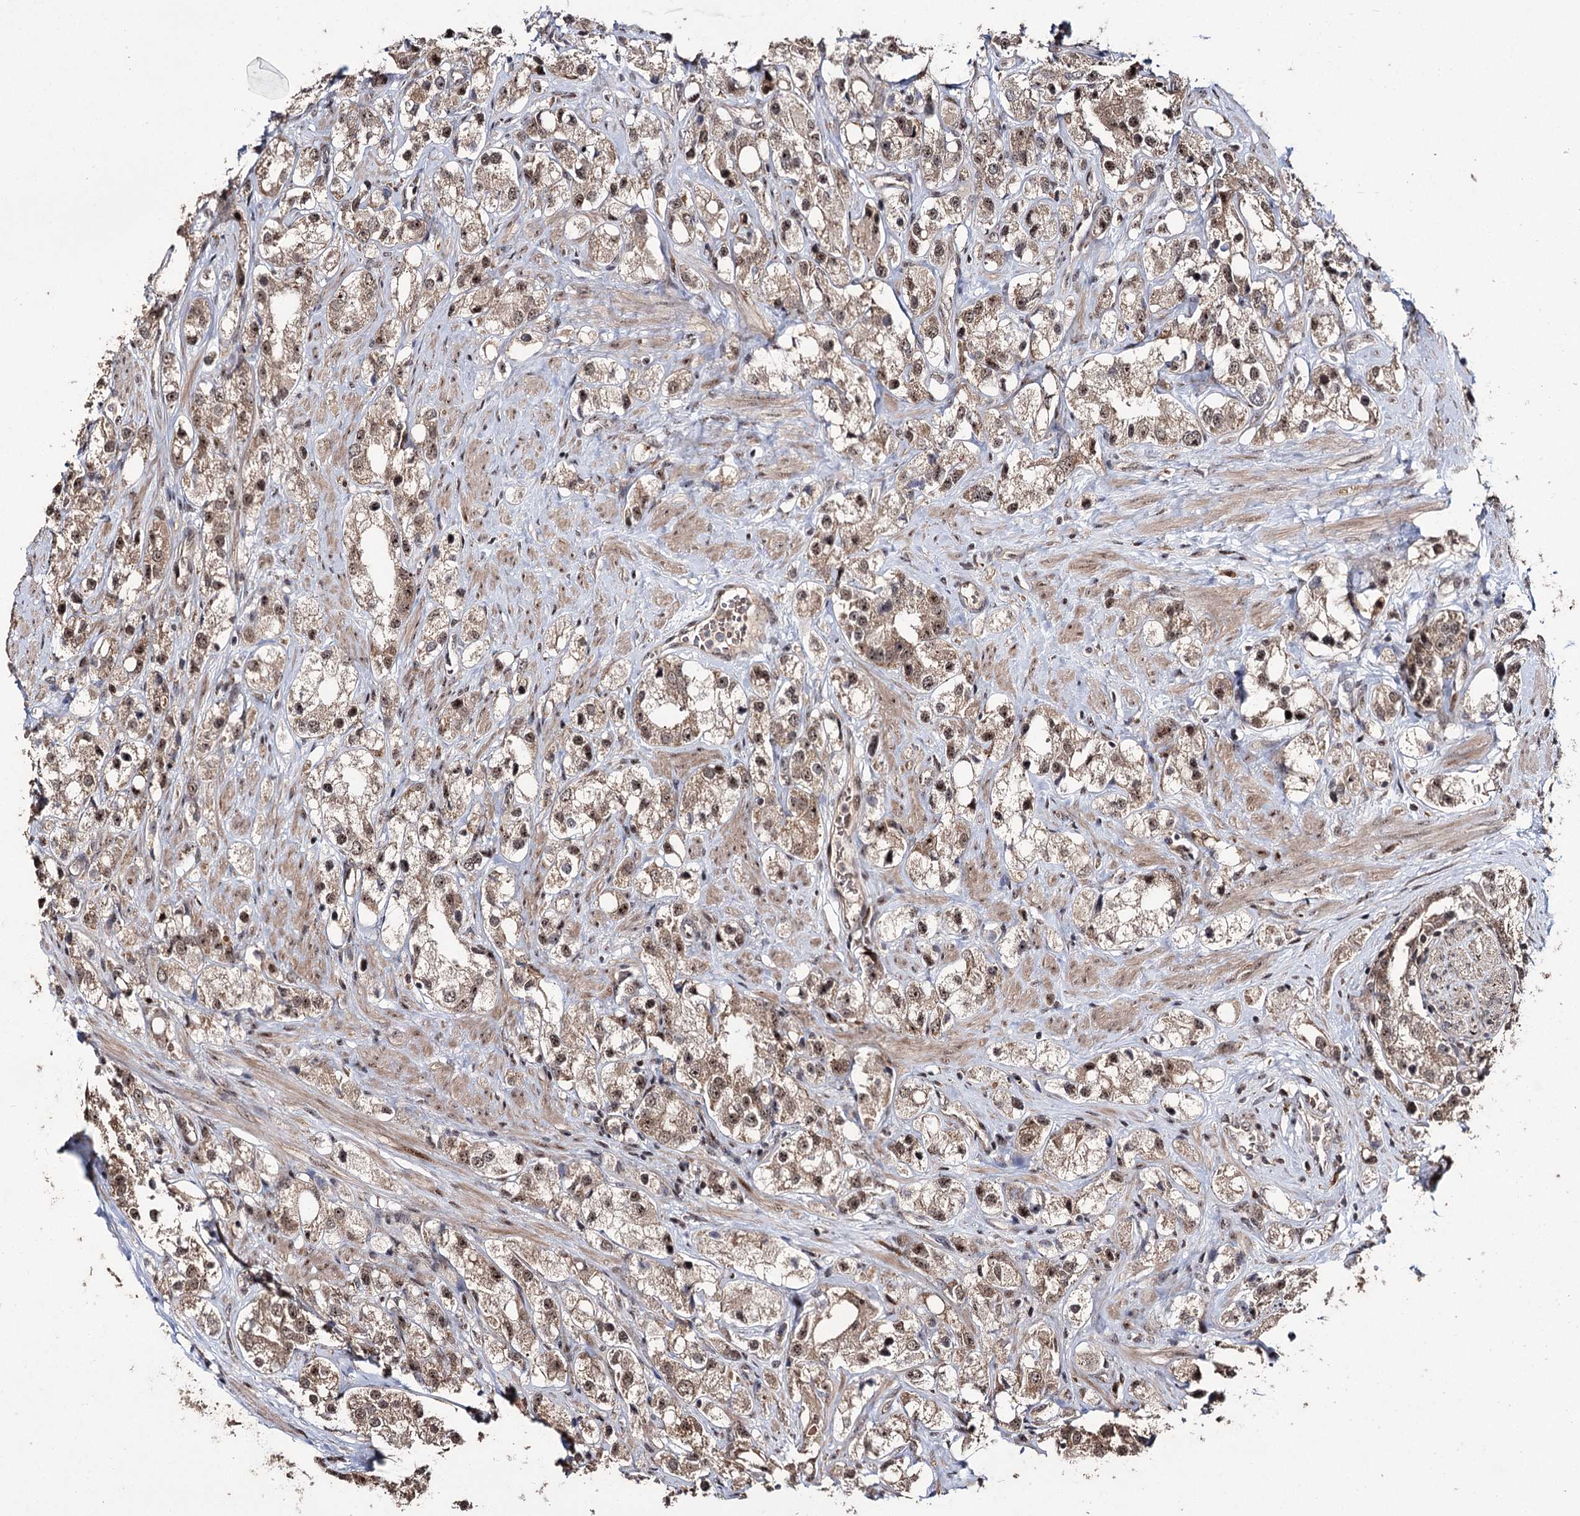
{"staining": {"intensity": "moderate", "quantity": ">75%", "location": "cytoplasmic/membranous,nuclear"}, "tissue": "prostate cancer", "cell_type": "Tumor cells", "image_type": "cancer", "snomed": [{"axis": "morphology", "description": "Adenocarcinoma, NOS"}, {"axis": "topography", "description": "Prostate"}], "caption": "A medium amount of moderate cytoplasmic/membranous and nuclear staining is identified in approximately >75% of tumor cells in adenocarcinoma (prostate) tissue.", "gene": "MKNK2", "patient": {"sex": "male", "age": 79}}